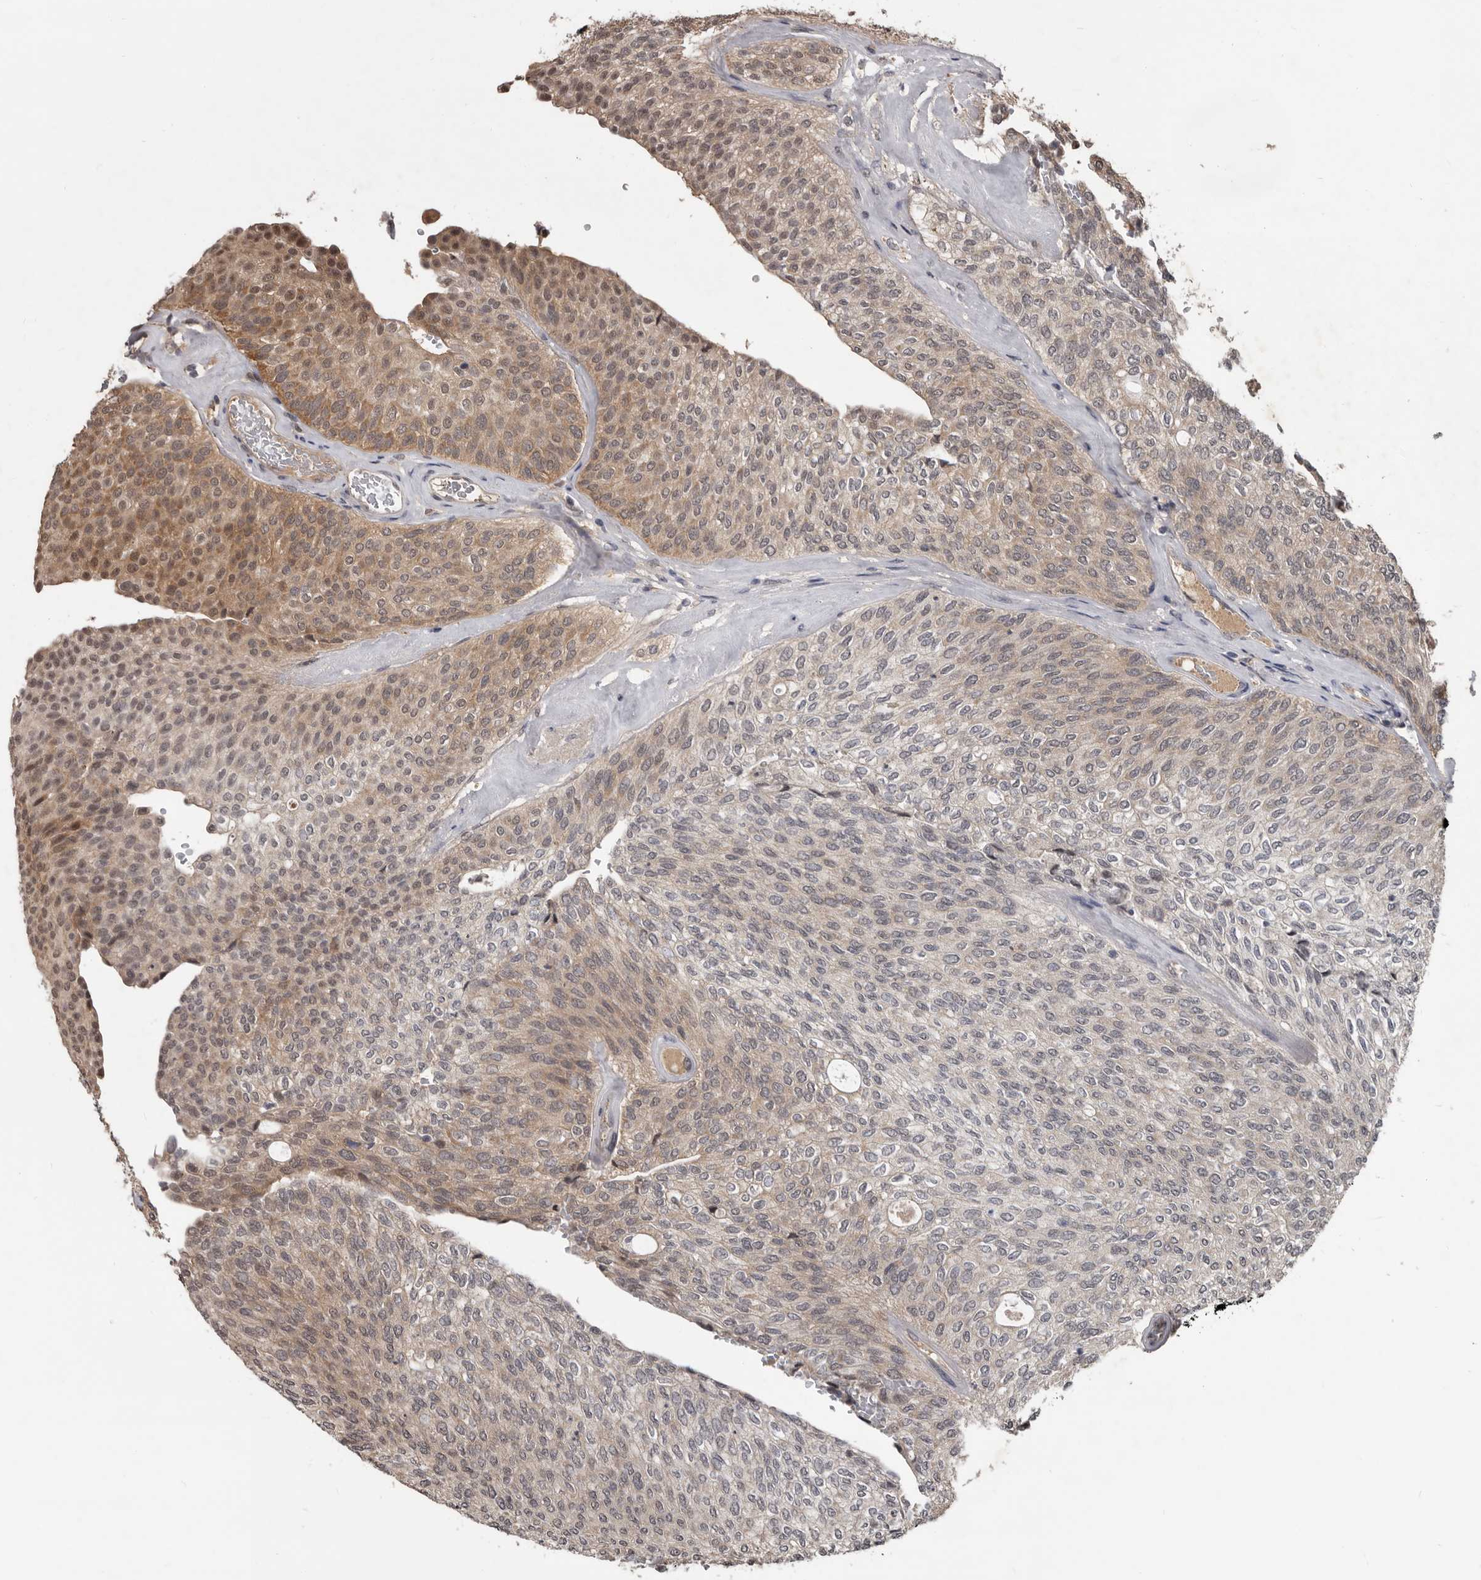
{"staining": {"intensity": "moderate", "quantity": "<25%", "location": "cytoplasmic/membranous"}, "tissue": "urothelial cancer", "cell_type": "Tumor cells", "image_type": "cancer", "snomed": [{"axis": "morphology", "description": "Urothelial carcinoma, Low grade"}, {"axis": "topography", "description": "Urinary bladder"}], "caption": "Protein expression analysis of low-grade urothelial carcinoma exhibits moderate cytoplasmic/membranous staining in about <25% of tumor cells. (DAB (3,3'-diaminobenzidine) IHC with brightfield microscopy, high magnification).", "gene": "AHR", "patient": {"sex": "female", "age": 79}}